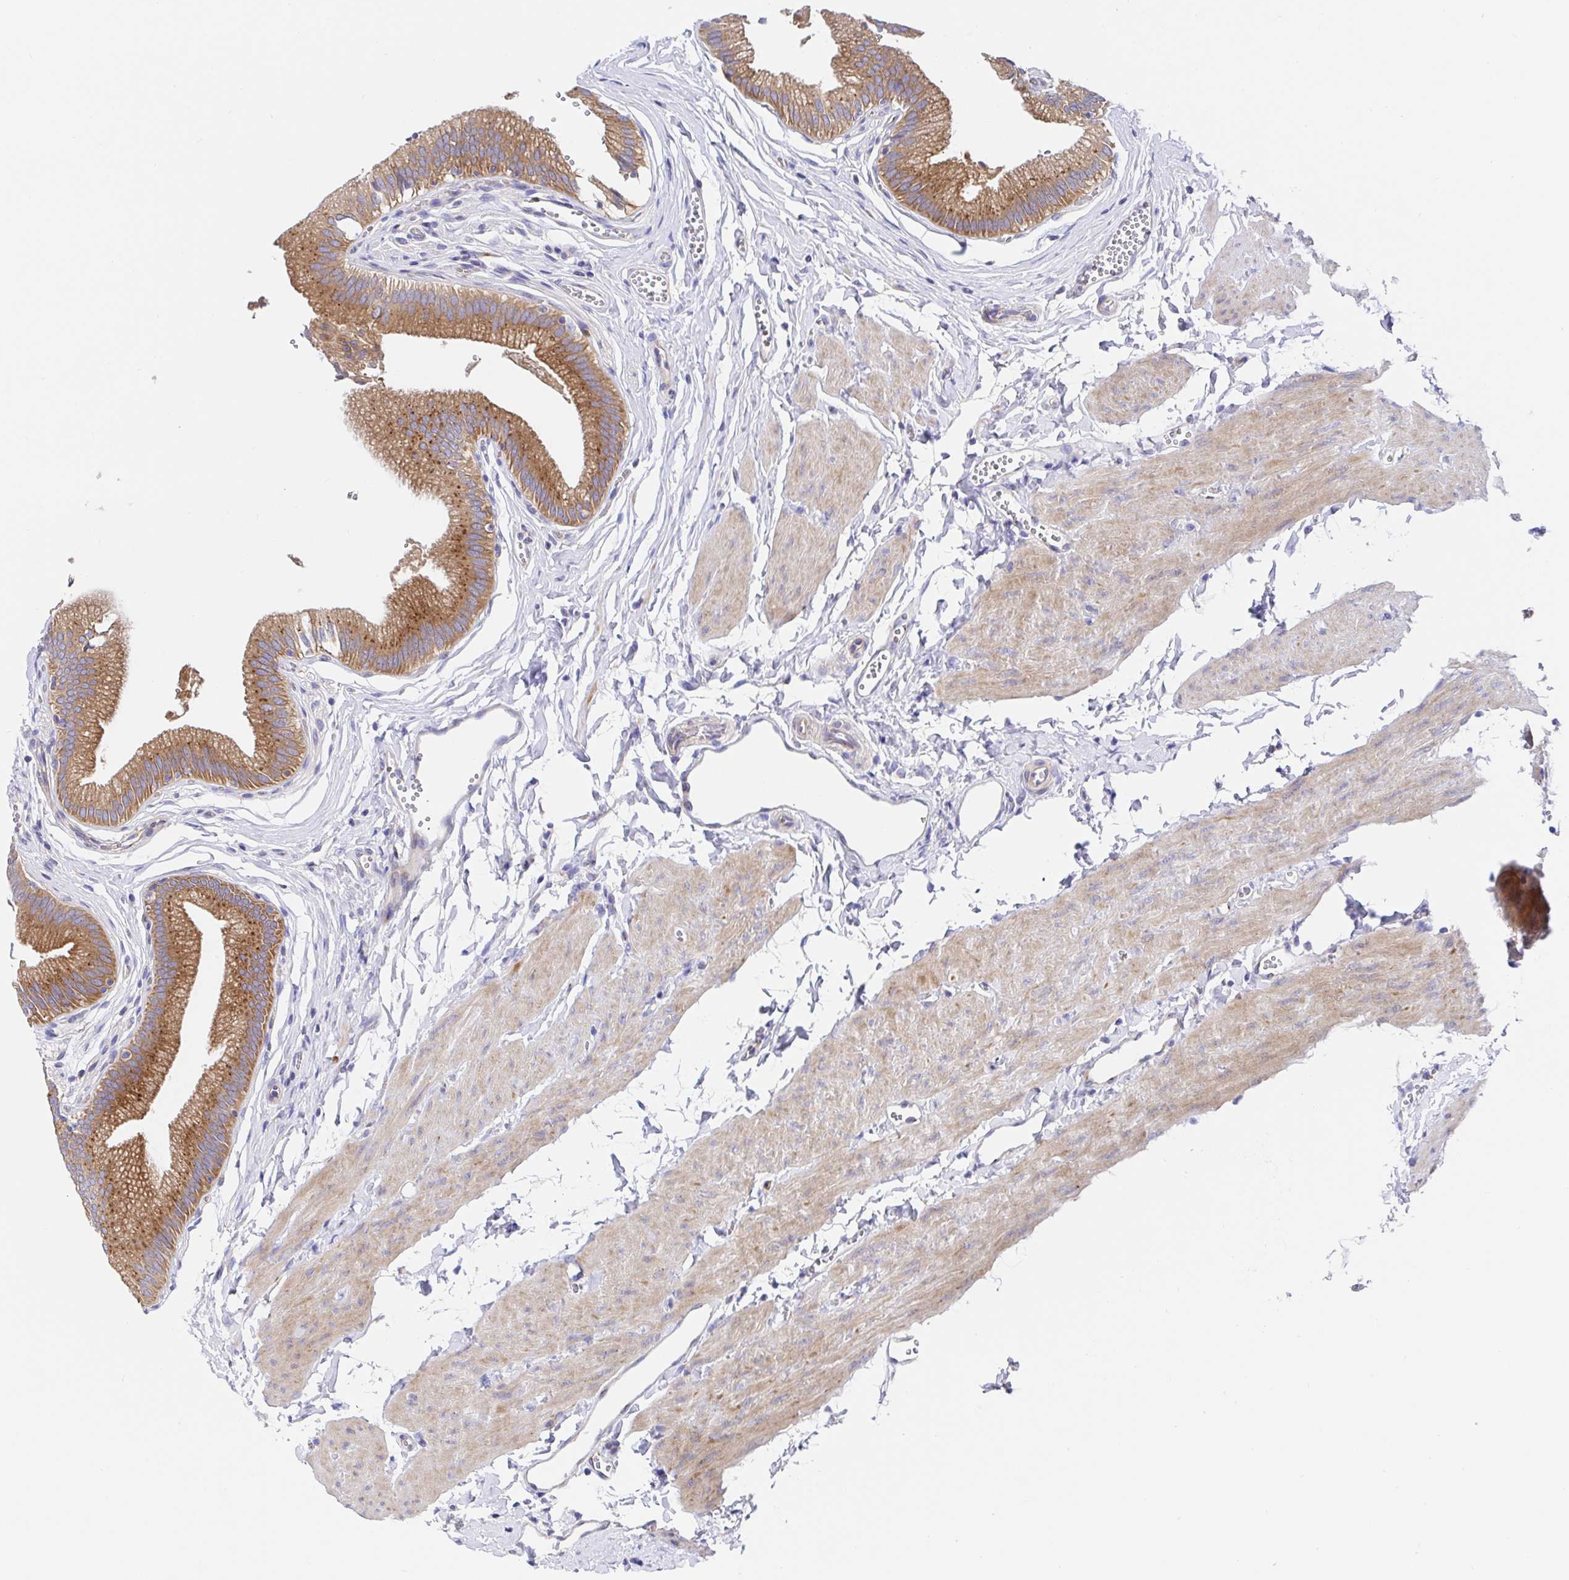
{"staining": {"intensity": "moderate", "quantity": ">75%", "location": "cytoplasmic/membranous"}, "tissue": "gallbladder", "cell_type": "Glandular cells", "image_type": "normal", "snomed": [{"axis": "morphology", "description": "Normal tissue, NOS"}, {"axis": "topography", "description": "Gallbladder"}, {"axis": "topography", "description": "Peripheral nerve tissue"}], "caption": "This is a histology image of immunohistochemistry (IHC) staining of unremarkable gallbladder, which shows moderate staining in the cytoplasmic/membranous of glandular cells.", "gene": "GOLGA1", "patient": {"sex": "male", "age": 17}}